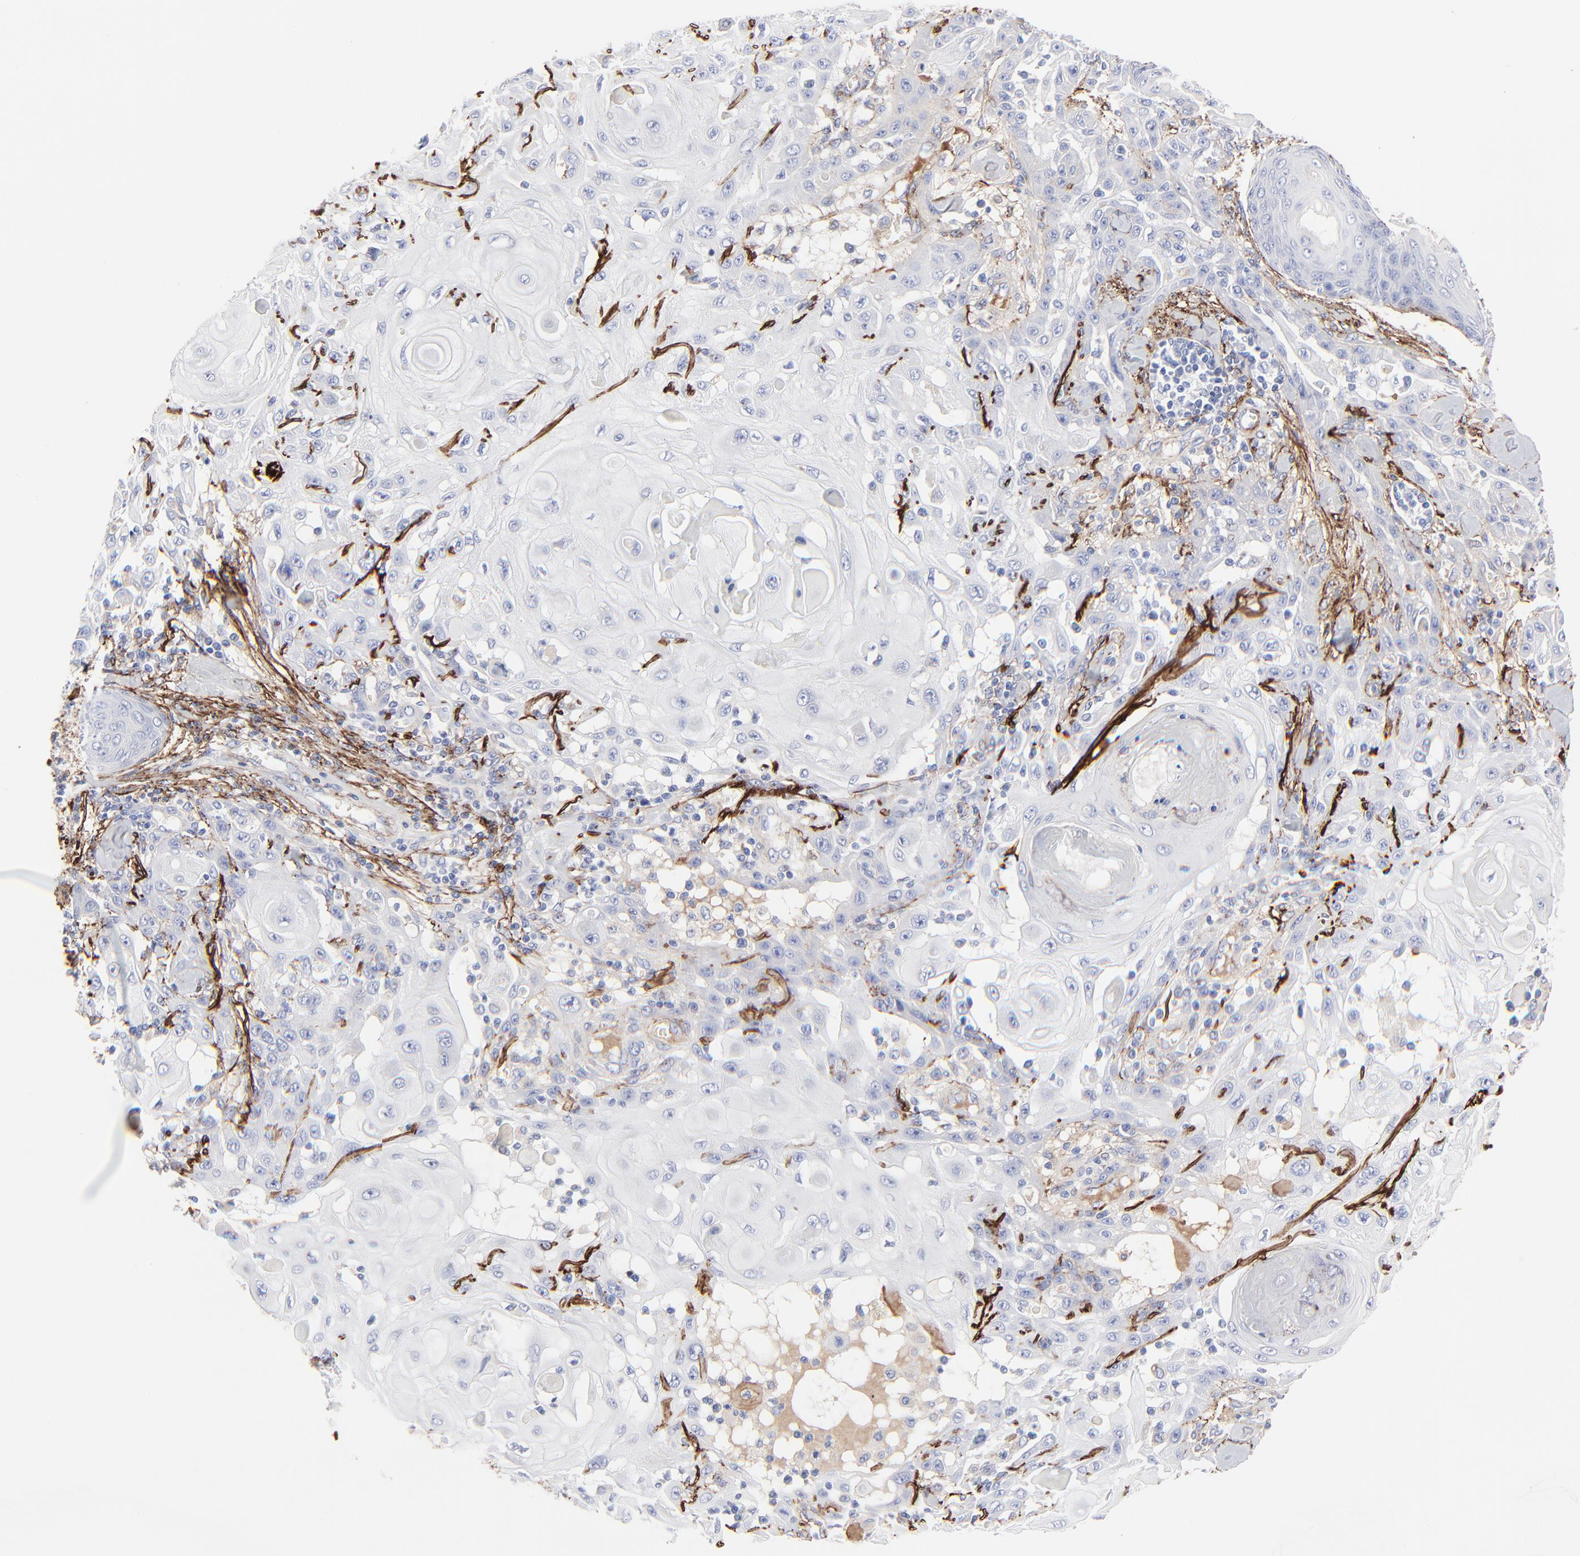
{"staining": {"intensity": "negative", "quantity": "none", "location": "none"}, "tissue": "skin cancer", "cell_type": "Tumor cells", "image_type": "cancer", "snomed": [{"axis": "morphology", "description": "Squamous cell carcinoma, NOS"}, {"axis": "topography", "description": "Skin"}], "caption": "High power microscopy image of an immunohistochemistry (IHC) image of squamous cell carcinoma (skin), revealing no significant positivity in tumor cells.", "gene": "FBLN2", "patient": {"sex": "male", "age": 24}}